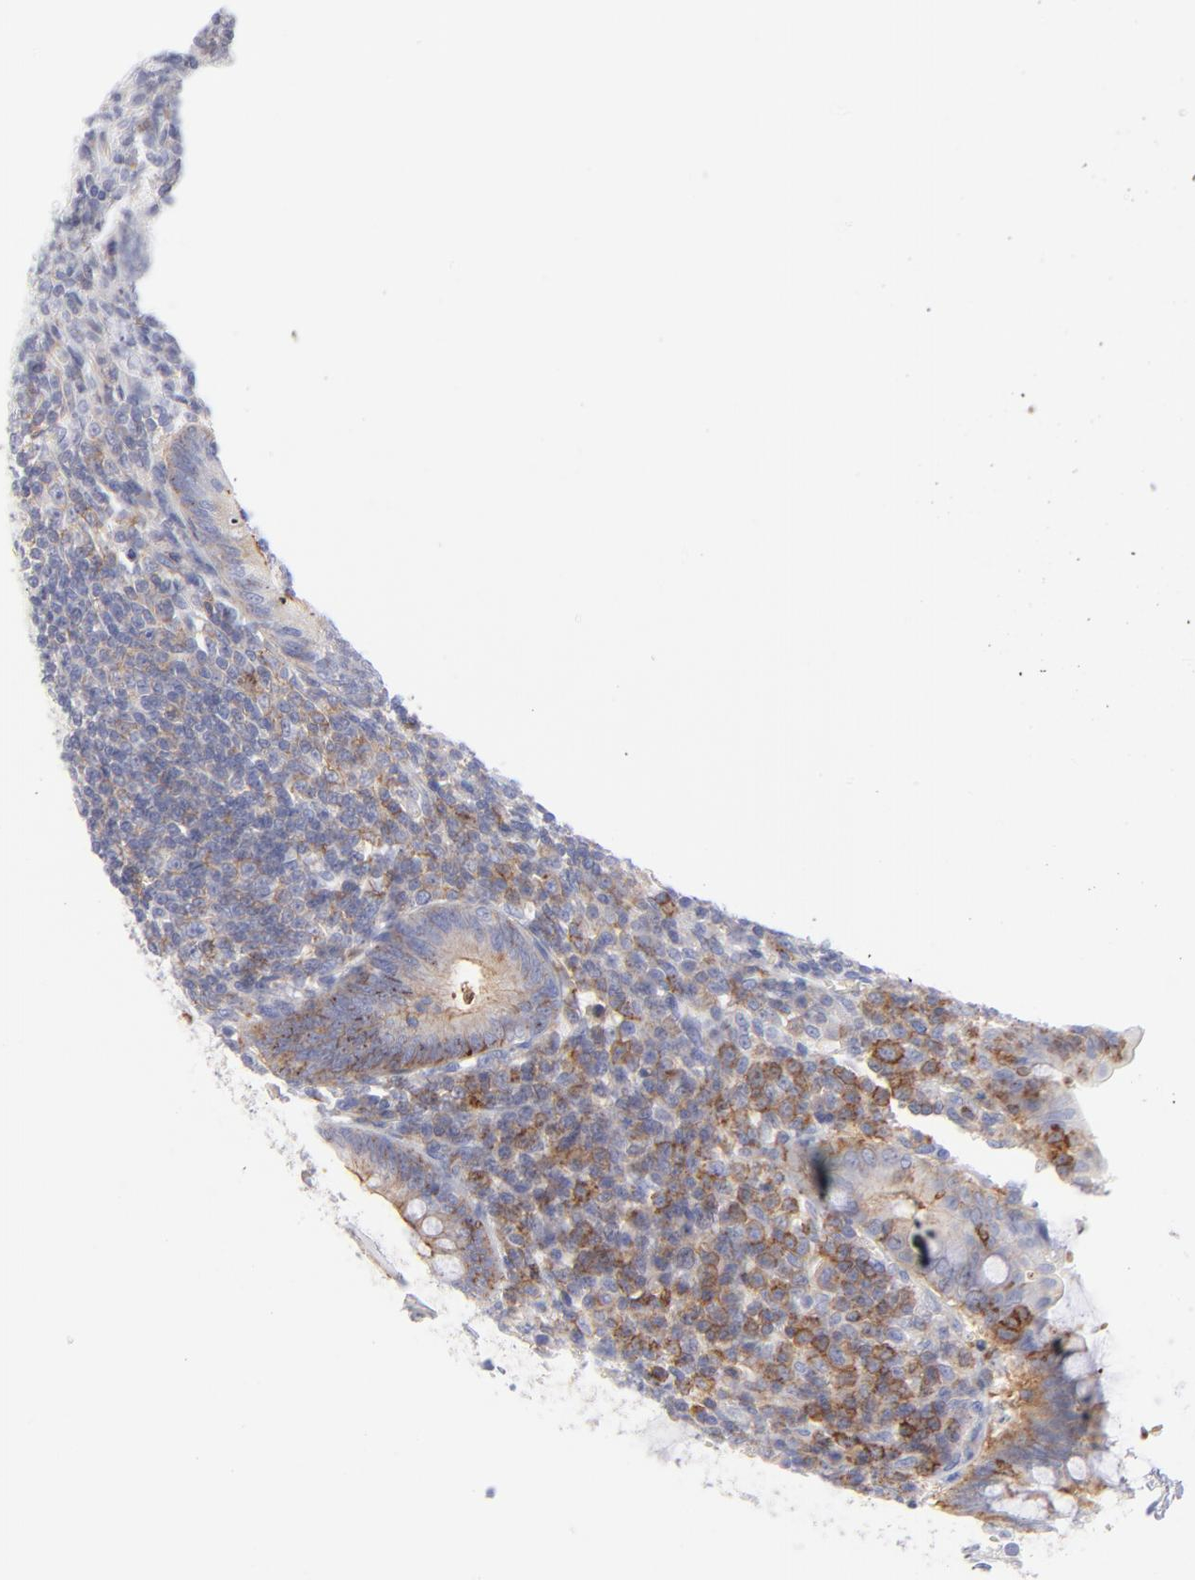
{"staining": {"intensity": "negative", "quantity": "none", "location": "none"}, "tissue": "appendix", "cell_type": "Glandular cells", "image_type": "normal", "snomed": [{"axis": "morphology", "description": "Normal tissue, NOS"}, {"axis": "topography", "description": "Appendix"}], "caption": "IHC image of normal appendix: appendix stained with DAB (3,3'-diaminobenzidine) shows no significant protein positivity in glandular cells. (Stains: DAB (3,3'-diaminobenzidine) IHC with hematoxylin counter stain, Microscopy: brightfield microscopy at high magnification).", "gene": "ACTA2", "patient": {"sex": "female", "age": 66}}